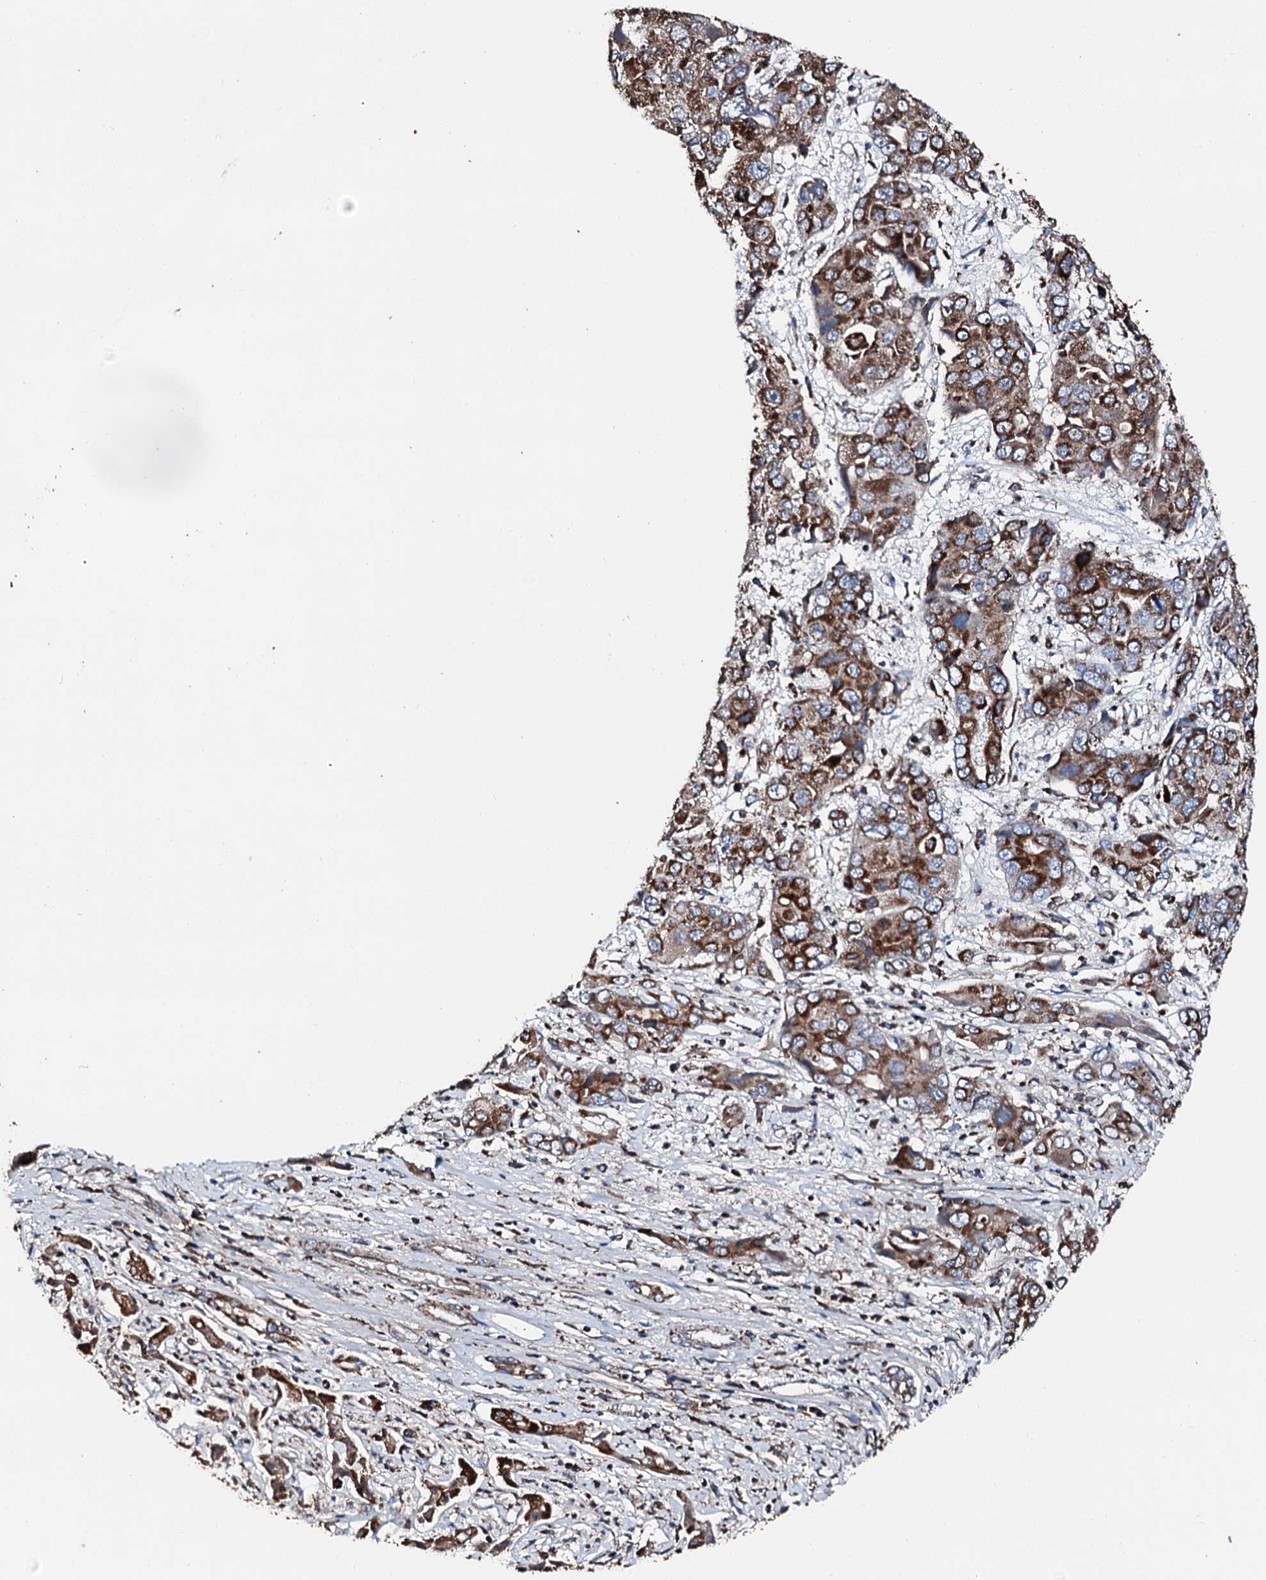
{"staining": {"intensity": "strong", "quantity": ">75%", "location": "cytoplasmic/membranous"}, "tissue": "liver cancer", "cell_type": "Tumor cells", "image_type": "cancer", "snomed": [{"axis": "morphology", "description": "Cholangiocarcinoma"}, {"axis": "topography", "description": "Liver"}], "caption": "Brown immunohistochemical staining in human liver cholangiocarcinoma displays strong cytoplasmic/membranous expression in approximately >75% of tumor cells. The staining was performed using DAB (3,3'-diaminobenzidine), with brown indicating positive protein expression. Nuclei are stained blue with hematoxylin.", "gene": "HADH", "patient": {"sex": "male", "age": 67}}